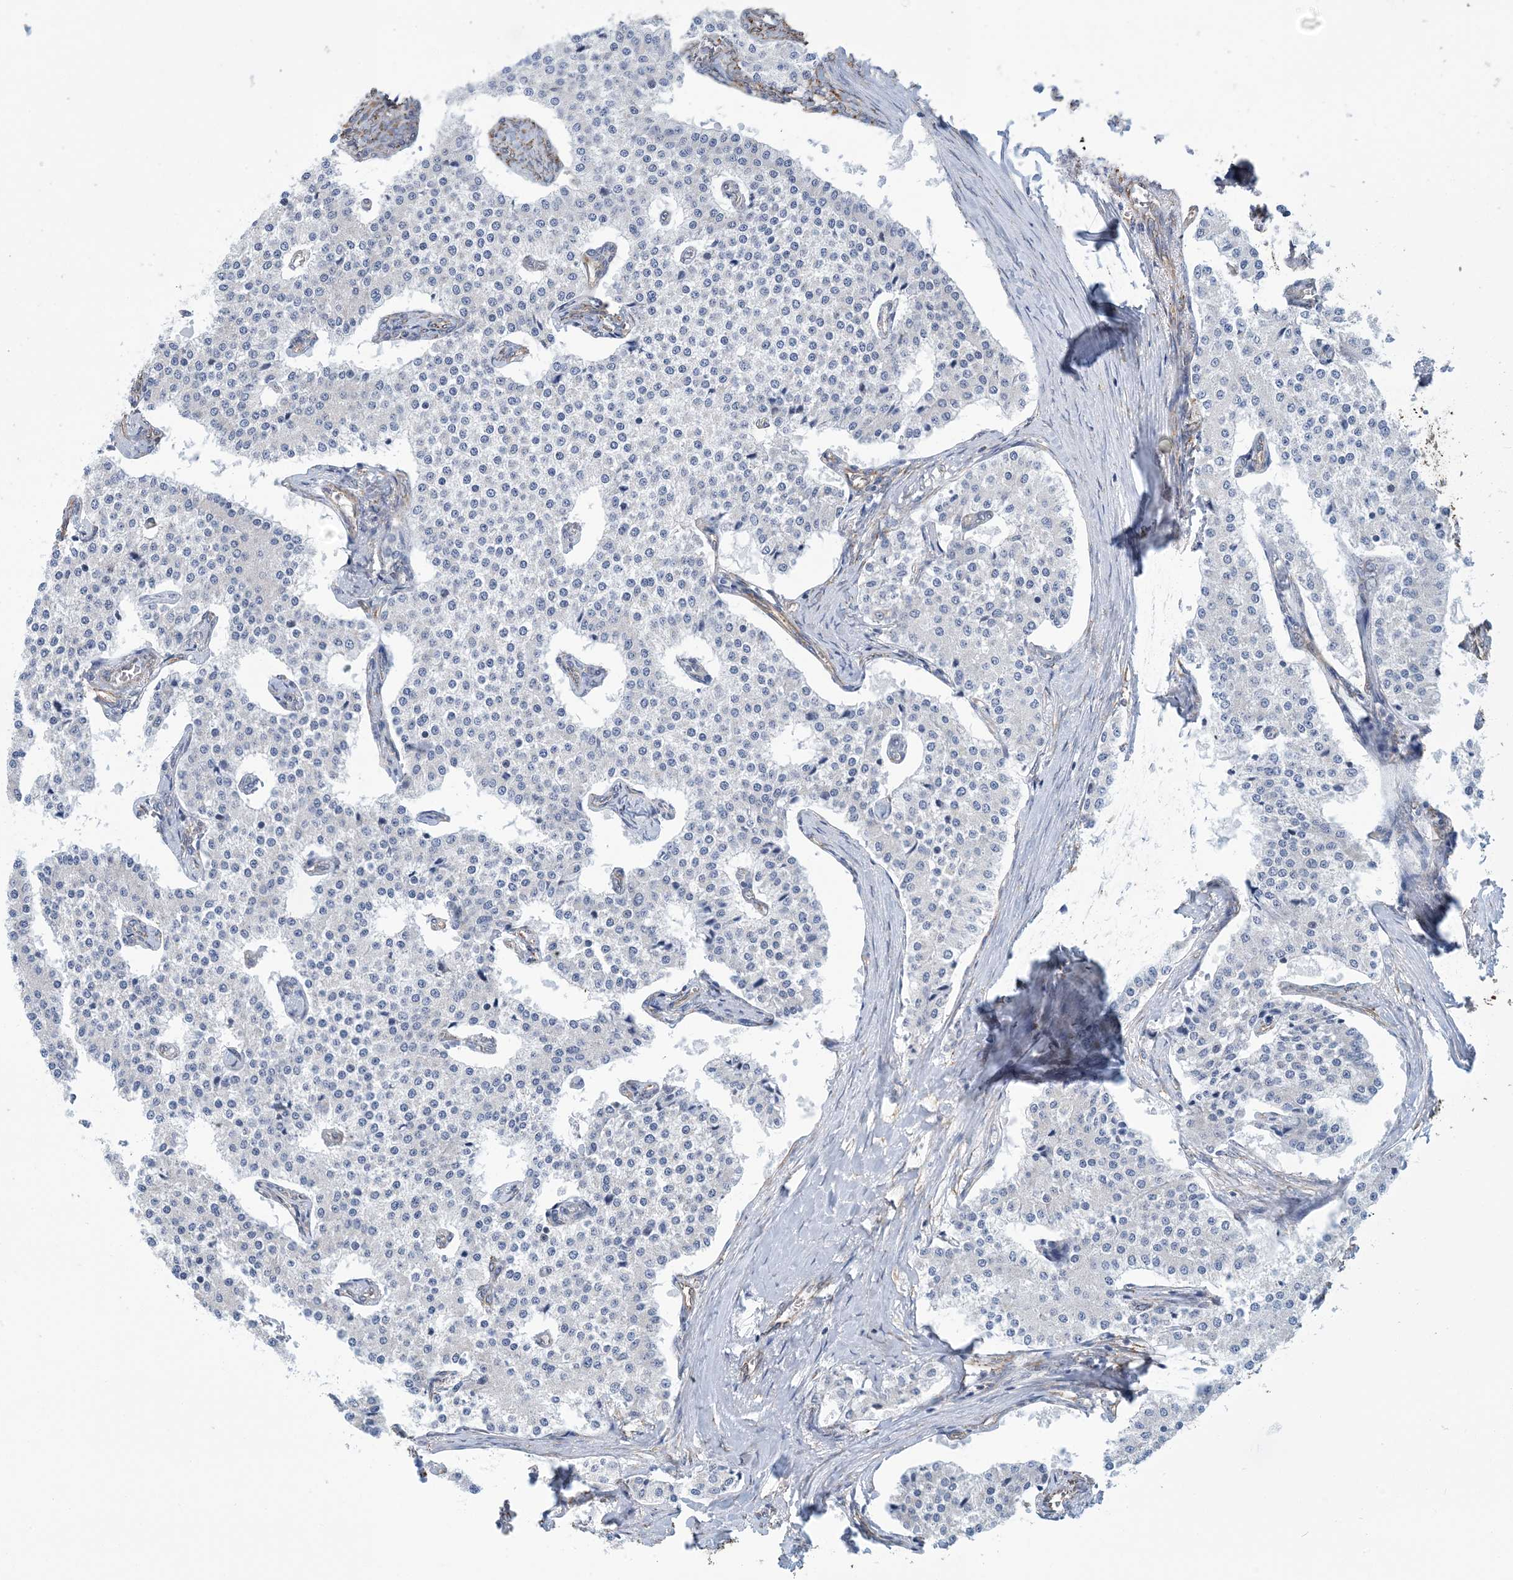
{"staining": {"intensity": "negative", "quantity": "none", "location": "none"}, "tissue": "carcinoid", "cell_type": "Tumor cells", "image_type": "cancer", "snomed": [{"axis": "morphology", "description": "Carcinoid, malignant, NOS"}, {"axis": "topography", "description": "Colon"}], "caption": "Tumor cells are negative for brown protein staining in malignant carcinoid.", "gene": "CCDC14", "patient": {"sex": "female", "age": 52}}